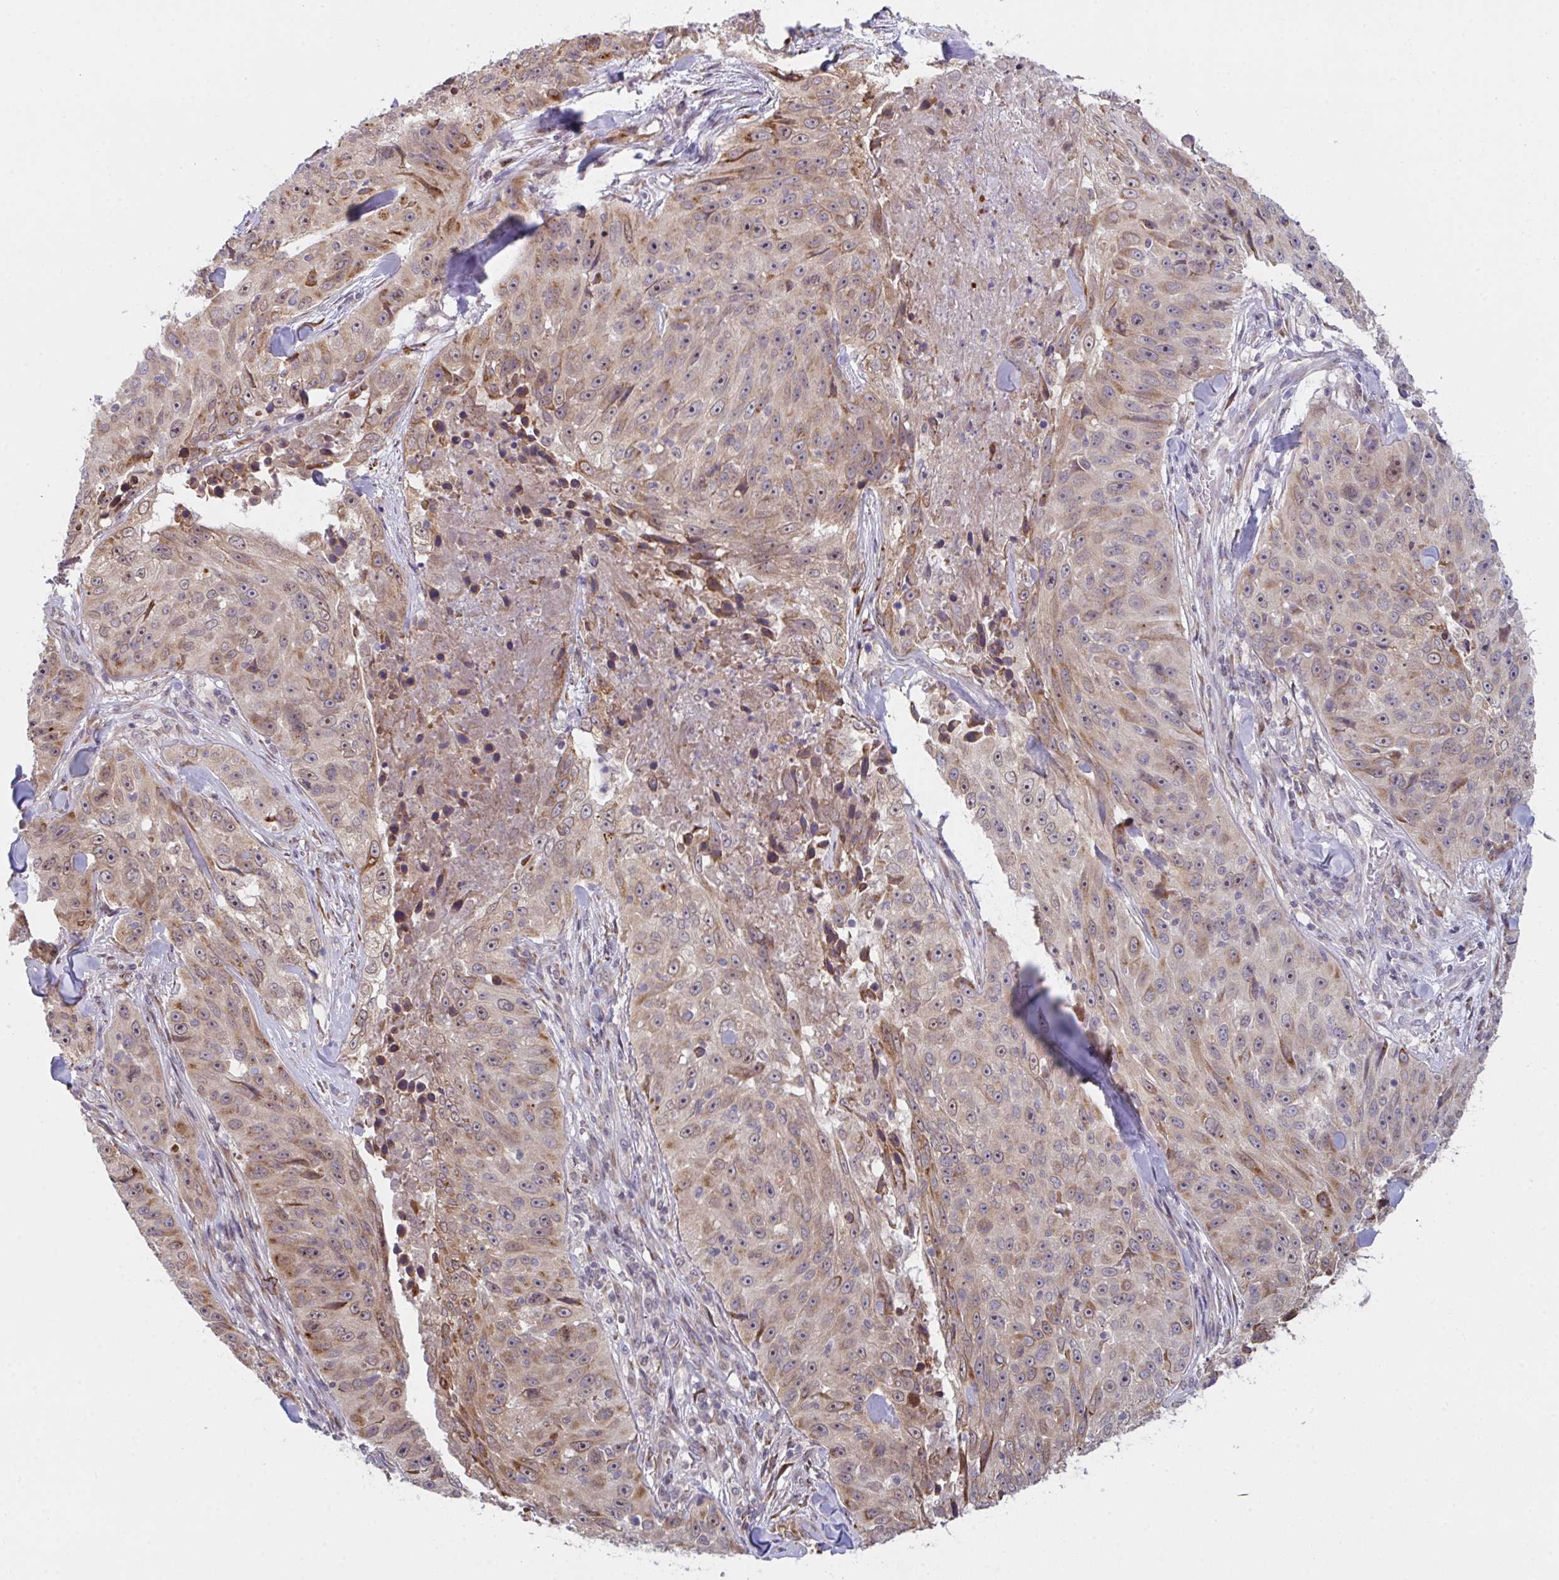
{"staining": {"intensity": "moderate", "quantity": ">75%", "location": "cytoplasmic/membranous,nuclear"}, "tissue": "skin cancer", "cell_type": "Tumor cells", "image_type": "cancer", "snomed": [{"axis": "morphology", "description": "Squamous cell carcinoma, NOS"}, {"axis": "topography", "description": "Skin"}], "caption": "A histopathology image showing moderate cytoplasmic/membranous and nuclear expression in approximately >75% of tumor cells in skin cancer (squamous cell carcinoma), as visualized by brown immunohistochemical staining.", "gene": "RBM18", "patient": {"sex": "female", "age": 87}}